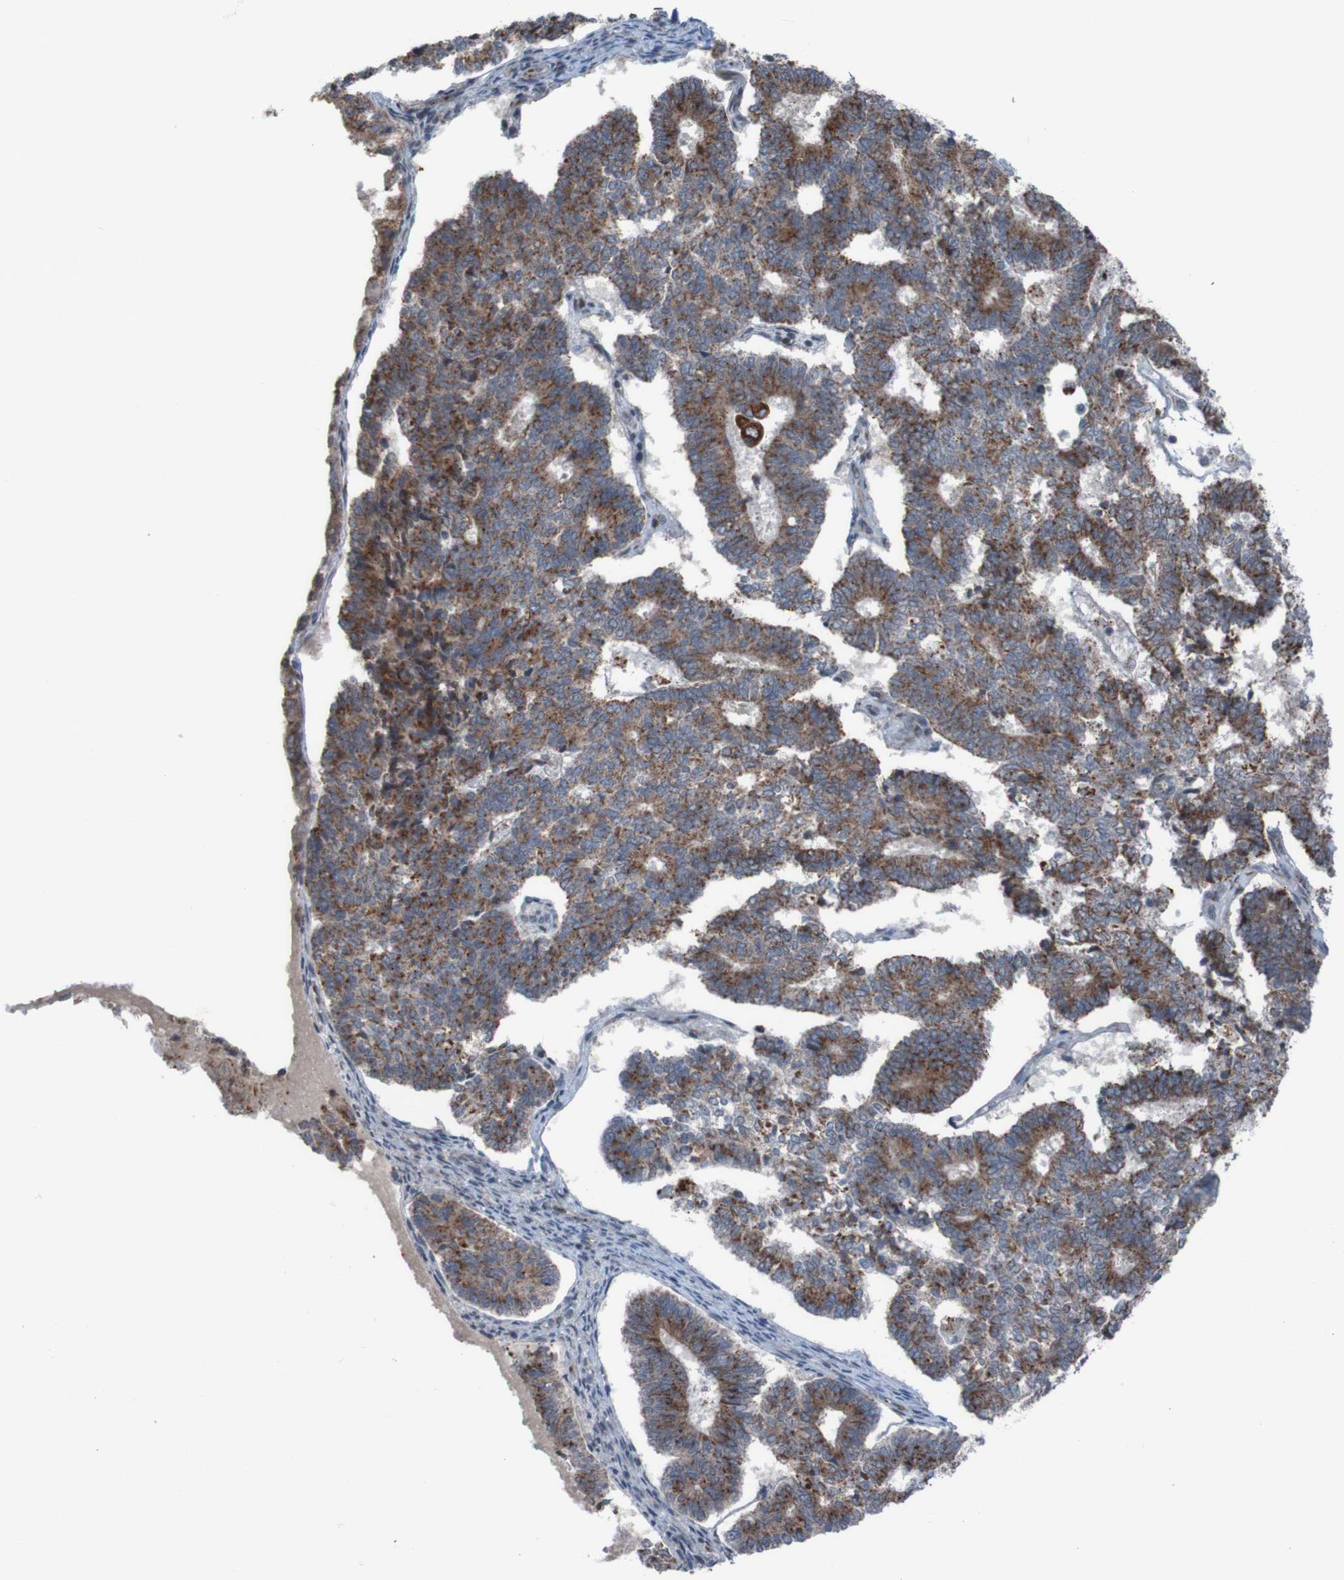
{"staining": {"intensity": "strong", "quantity": ">75%", "location": "cytoplasmic/membranous"}, "tissue": "endometrial cancer", "cell_type": "Tumor cells", "image_type": "cancer", "snomed": [{"axis": "morphology", "description": "Adenocarcinoma, NOS"}, {"axis": "topography", "description": "Endometrium"}], "caption": "Brown immunohistochemical staining in human adenocarcinoma (endometrial) reveals strong cytoplasmic/membranous expression in approximately >75% of tumor cells. Using DAB (3,3'-diaminobenzidine) (brown) and hematoxylin (blue) stains, captured at high magnification using brightfield microscopy.", "gene": "UNG", "patient": {"sex": "female", "age": 70}}